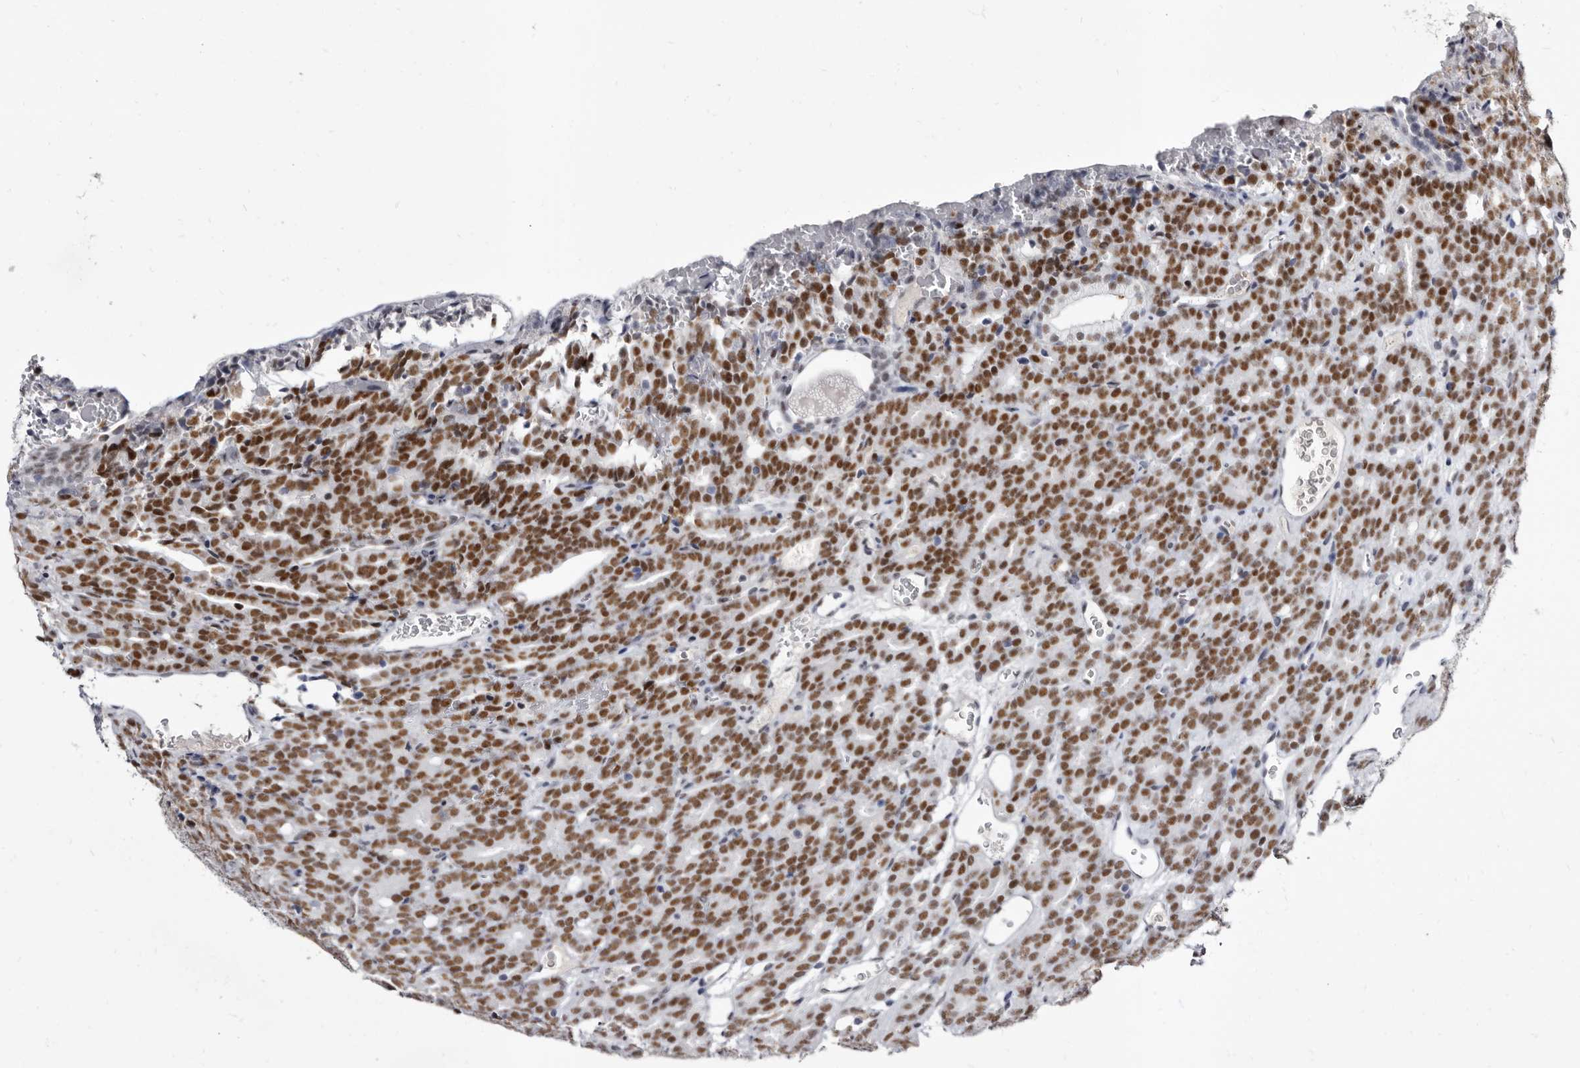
{"staining": {"intensity": "strong", "quantity": ">75%", "location": "nuclear"}, "tissue": "prostate cancer", "cell_type": "Tumor cells", "image_type": "cancer", "snomed": [{"axis": "morphology", "description": "Adenocarcinoma, High grade"}, {"axis": "topography", "description": "Prostate"}], "caption": "Protein analysis of prostate cancer (high-grade adenocarcinoma) tissue exhibits strong nuclear positivity in about >75% of tumor cells.", "gene": "ZNF326", "patient": {"sex": "male", "age": 62}}